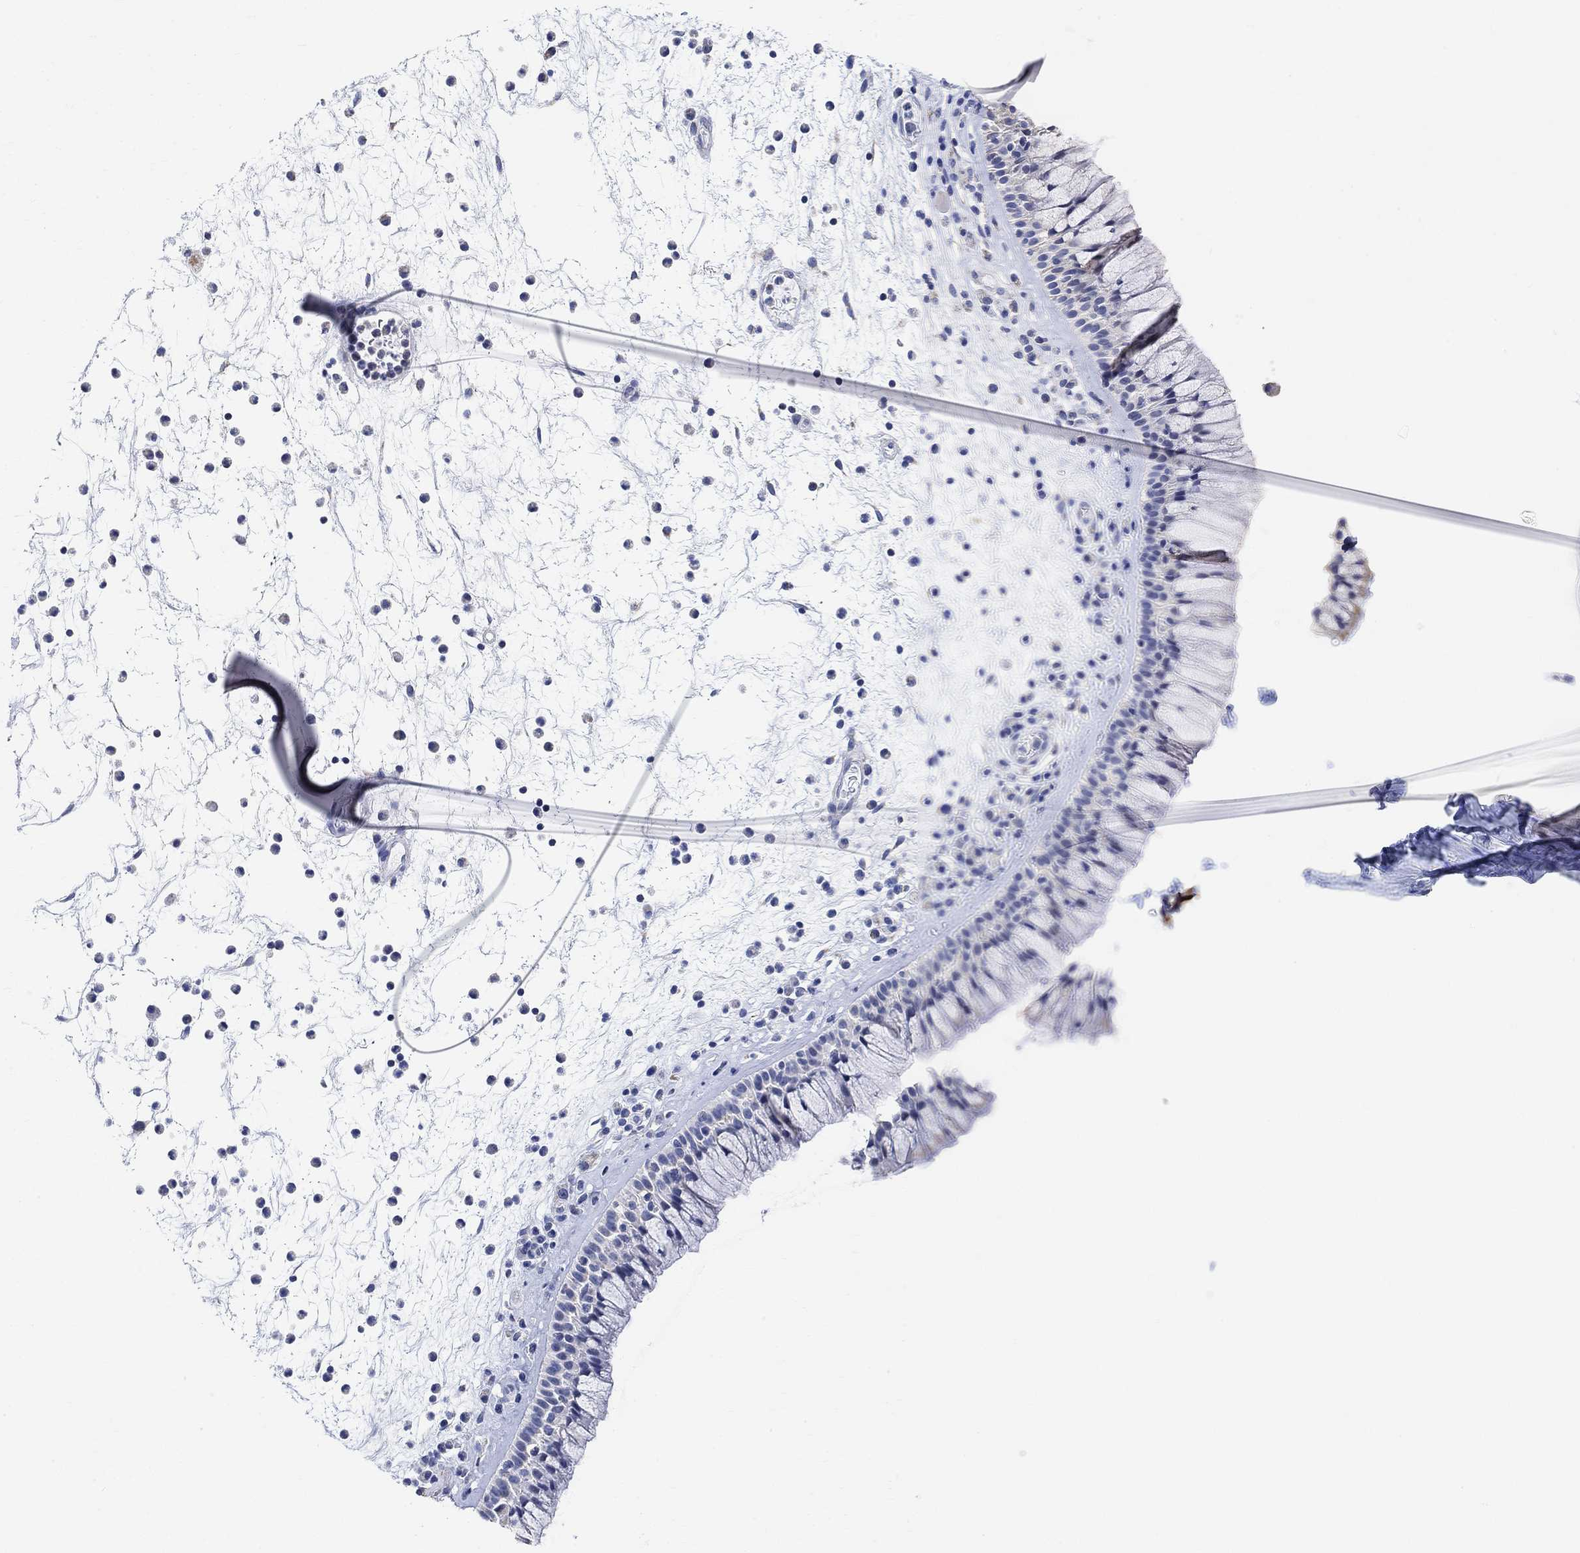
{"staining": {"intensity": "weak", "quantity": "25%-75%", "location": "cytoplasmic/membranous"}, "tissue": "nasopharynx", "cell_type": "Respiratory epithelial cells", "image_type": "normal", "snomed": [{"axis": "morphology", "description": "Normal tissue, NOS"}, {"axis": "topography", "description": "Nasopharynx"}], "caption": "The micrograph demonstrates immunohistochemical staining of normal nasopharynx. There is weak cytoplasmic/membranous expression is present in about 25%-75% of respiratory epithelial cells. (DAB IHC, brown staining for protein, blue staining for nuclei).", "gene": "SYT12", "patient": {"sex": "male", "age": 77}}